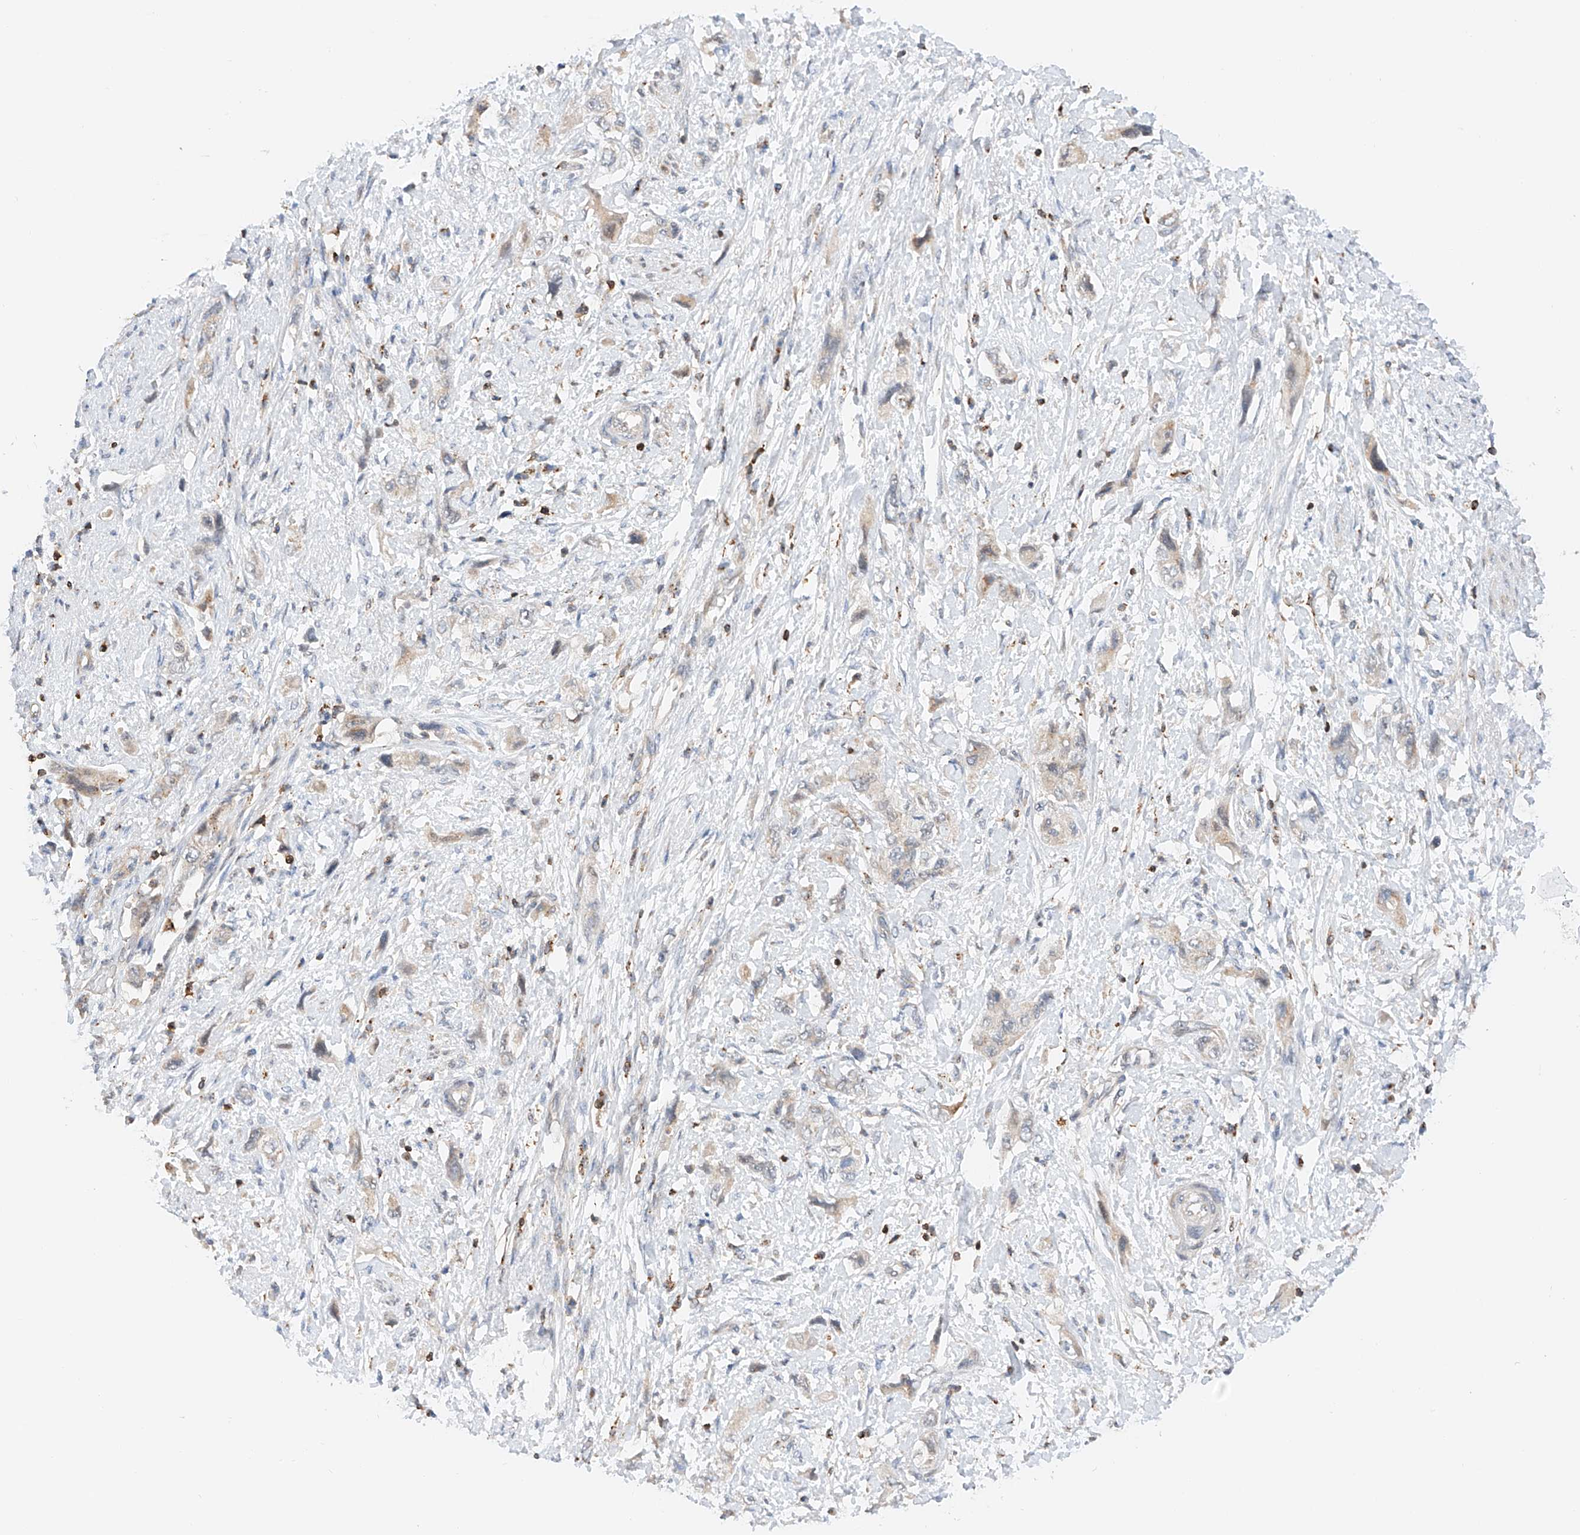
{"staining": {"intensity": "weak", "quantity": "<25%", "location": "cytoplasmic/membranous"}, "tissue": "pancreatic cancer", "cell_type": "Tumor cells", "image_type": "cancer", "snomed": [{"axis": "morphology", "description": "Adenocarcinoma, NOS"}, {"axis": "topography", "description": "Pancreas"}], "caption": "An image of pancreatic cancer stained for a protein shows no brown staining in tumor cells. The staining was performed using DAB (3,3'-diaminobenzidine) to visualize the protein expression in brown, while the nuclei were stained in blue with hematoxylin (Magnification: 20x).", "gene": "MFN2", "patient": {"sex": "female", "age": 73}}